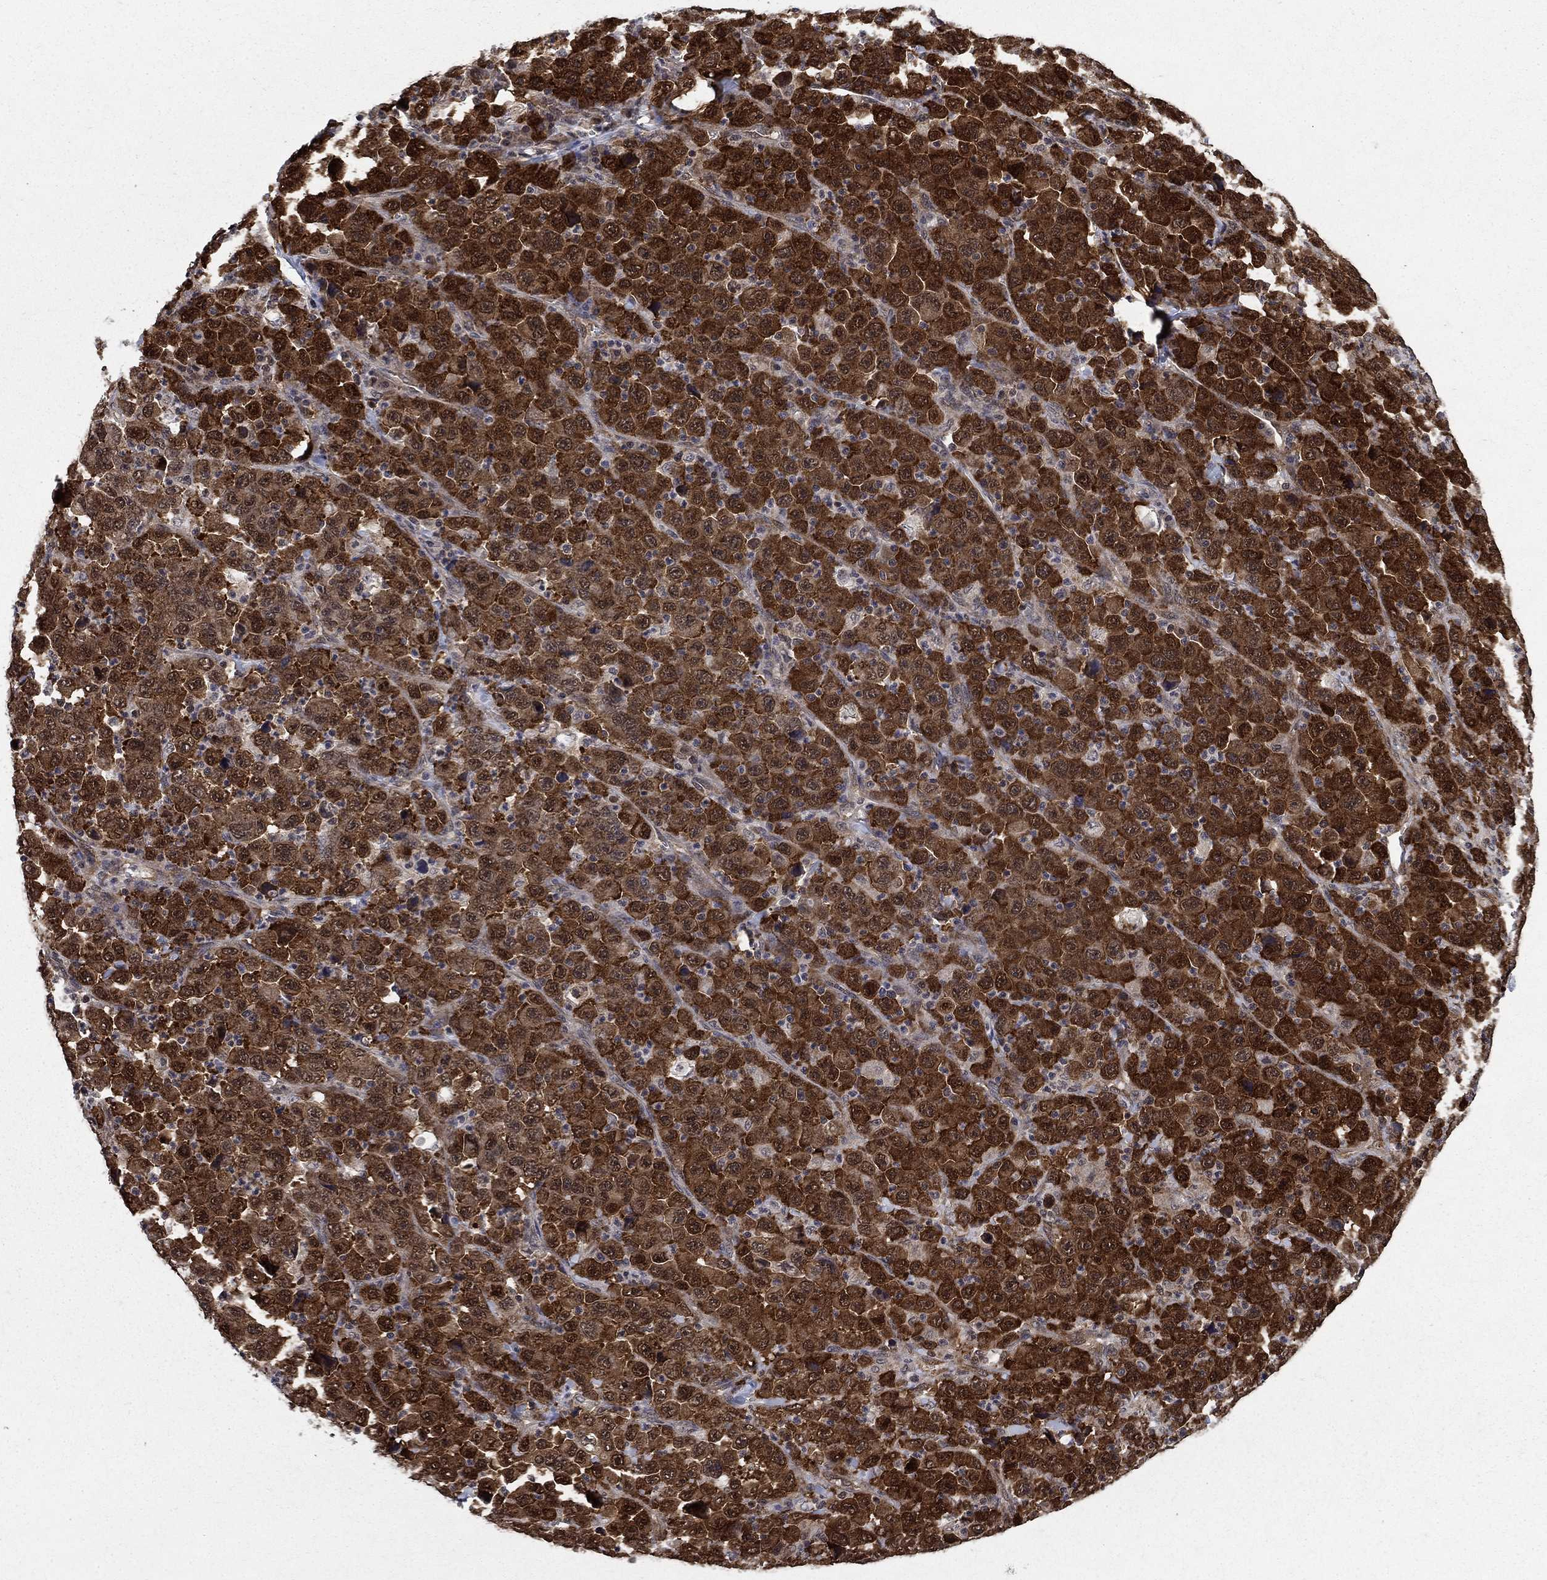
{"staining": {"intensity": "strong", "quantity": ">75%", "location": "cytoplasmic/membranous"}, "tissue": "stomach cancer", "cell_type": "Tumor cells", "image_type": "cancer", "snomed": [{"axis": "morphology", "description": "Normal tissue, NOS"}, {"axis": "morphology", "description": "Adenocarcinoma, NOS"}, {"axis": "topography", "description": "Stomach, upper"}, {"axis": "topography", "description": "Stomach"}], "caption": "High-power microscopy captured an immunohistochemistry (IHC) histopathology image of stomach adenocarcinoma, revealing strong cytoplasmic/membranous expression in about >75% of tumor cells.", "gene": "DNAJA1", "patient": {"sex": "male", "age": 59}}